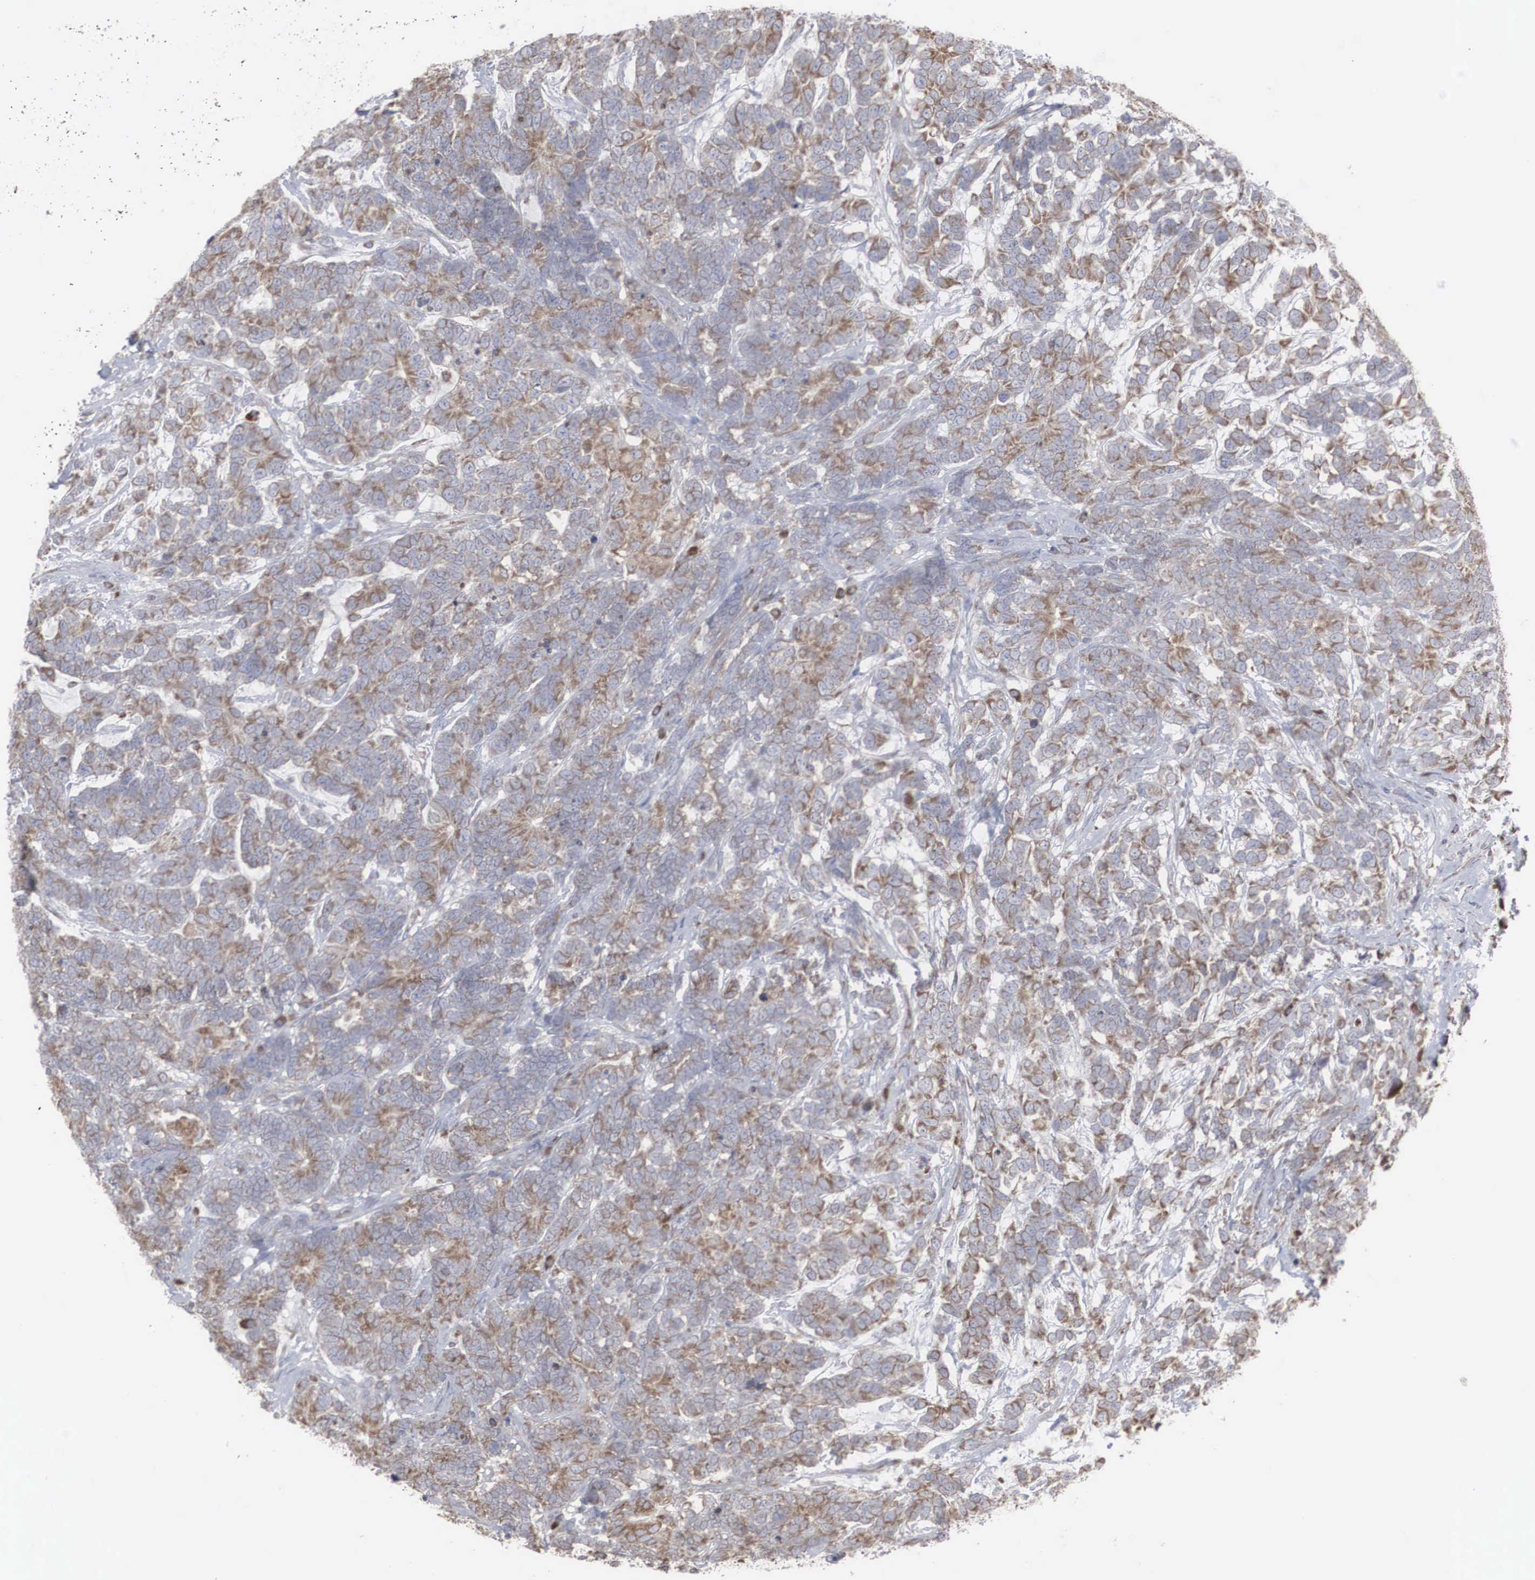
{"staining": {"intensity": "moderate", "quantity": "25%-75%", "location": "cytoplasmic/membranous"}, "tissue": "testis cancer", "cell_type": "Tumor cells", "image_type": "cancer", "snomed": [{"axis": "morphology", "description": "Carcinoma, Embryonal, NOS"}, {"axis": "topography", "description": "Testis"}], "caption": "This is an image of IHC staining of testis cancer, which shows moderate expression in the cytoplasmic/membranous of tumor cells.", "gene": "MIA2", "patient": {"sex": "male", "age": 26}}